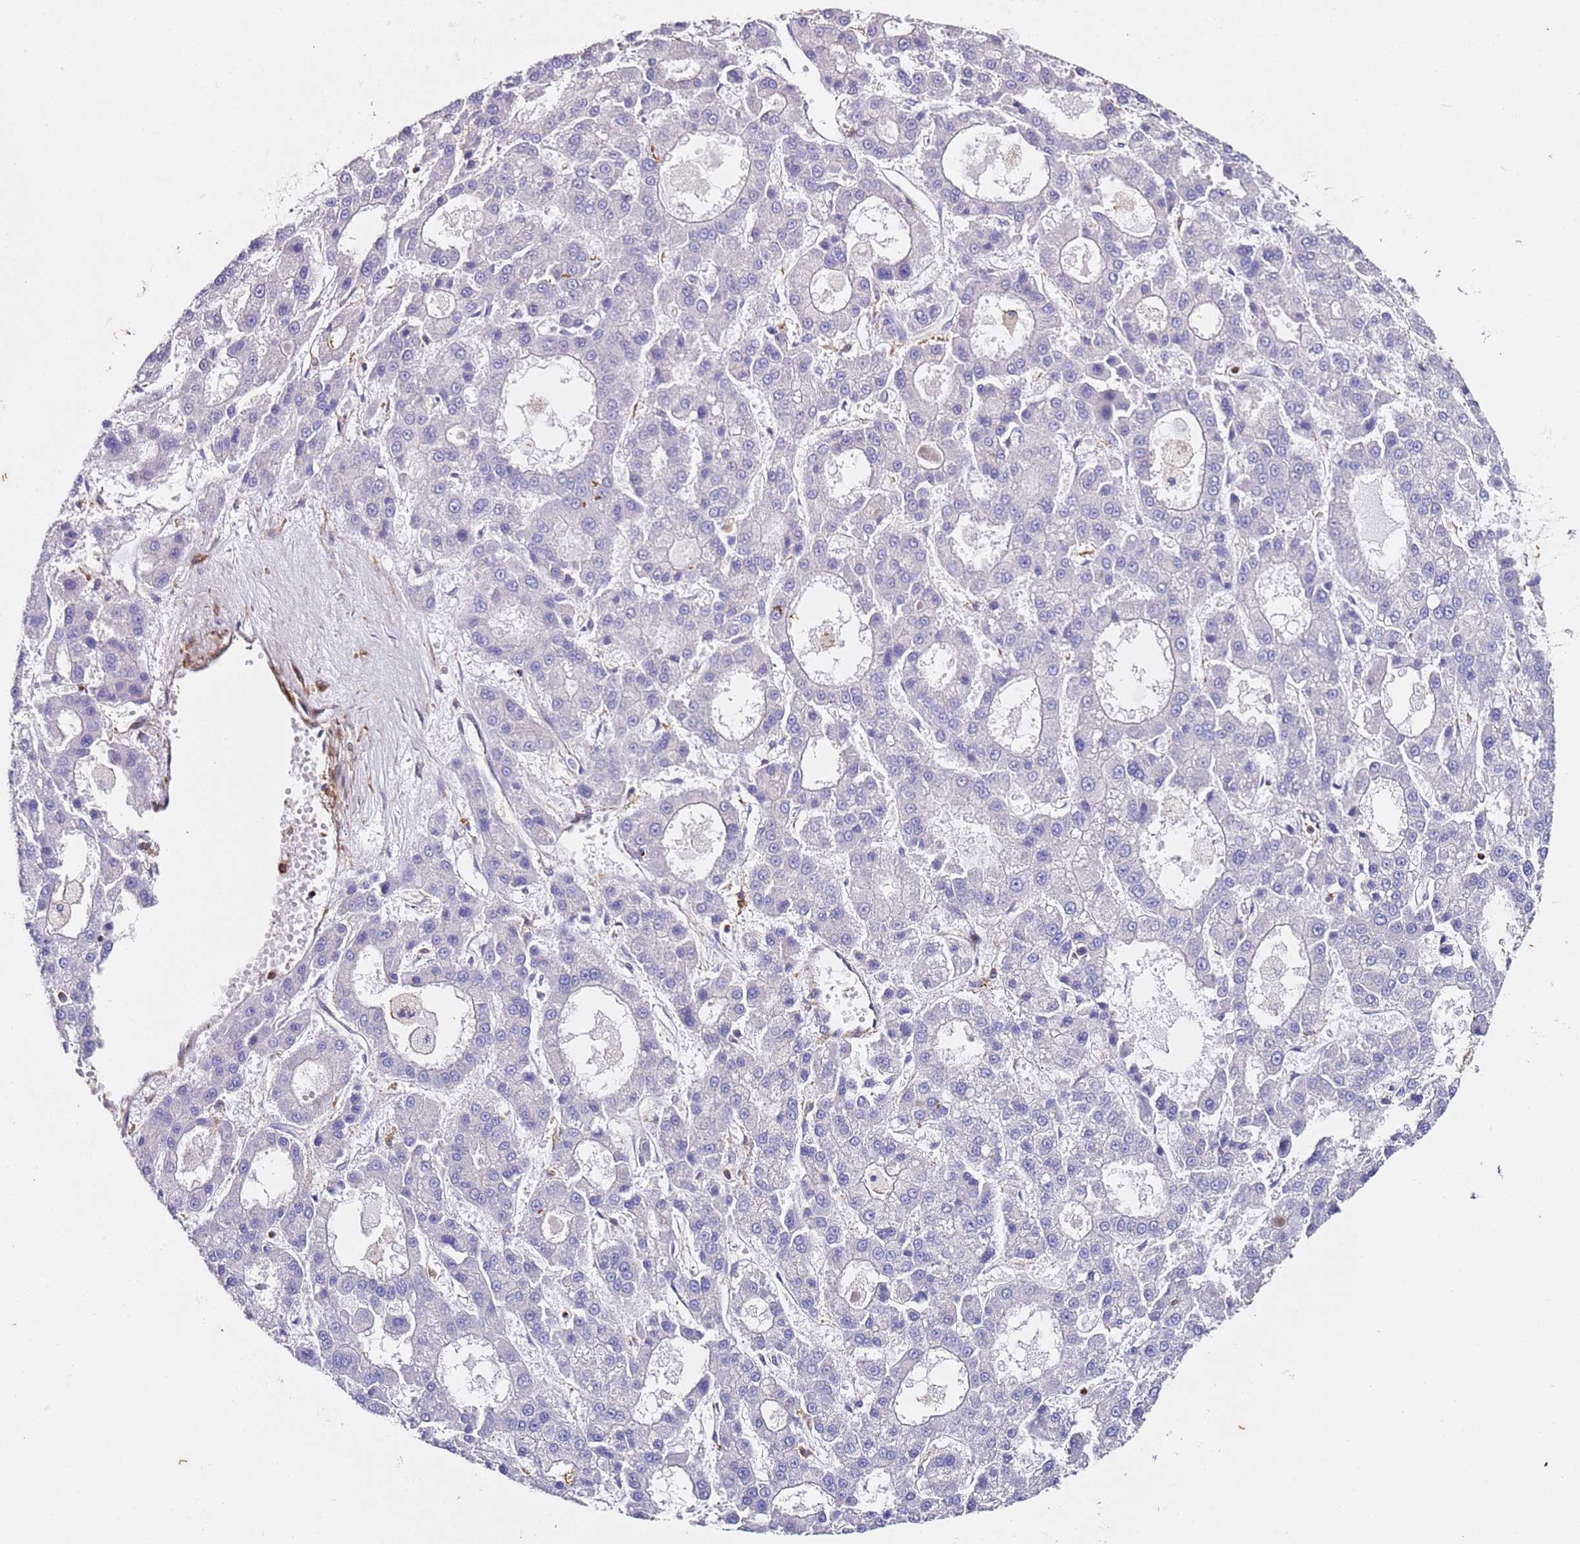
{"staining": {"intensity": "negative", "quantity": "none", "location": "none"}, "tissue": "liver cancer", "cell_type": "Tumor cells", "image_type": "cancer", "snomed": [{"axis": "morphology", "description": "Carcinoma, Hepatocellular, NOS"}, {"axis": "topography", "description": "Liver"}], "caption": "This is an IHC micrograph of human hepatocellular carcinoma (liver). There is no staining in tumor cells.", "gene": "ZNF671", "patient": {"sex": "male", "age": 70}}